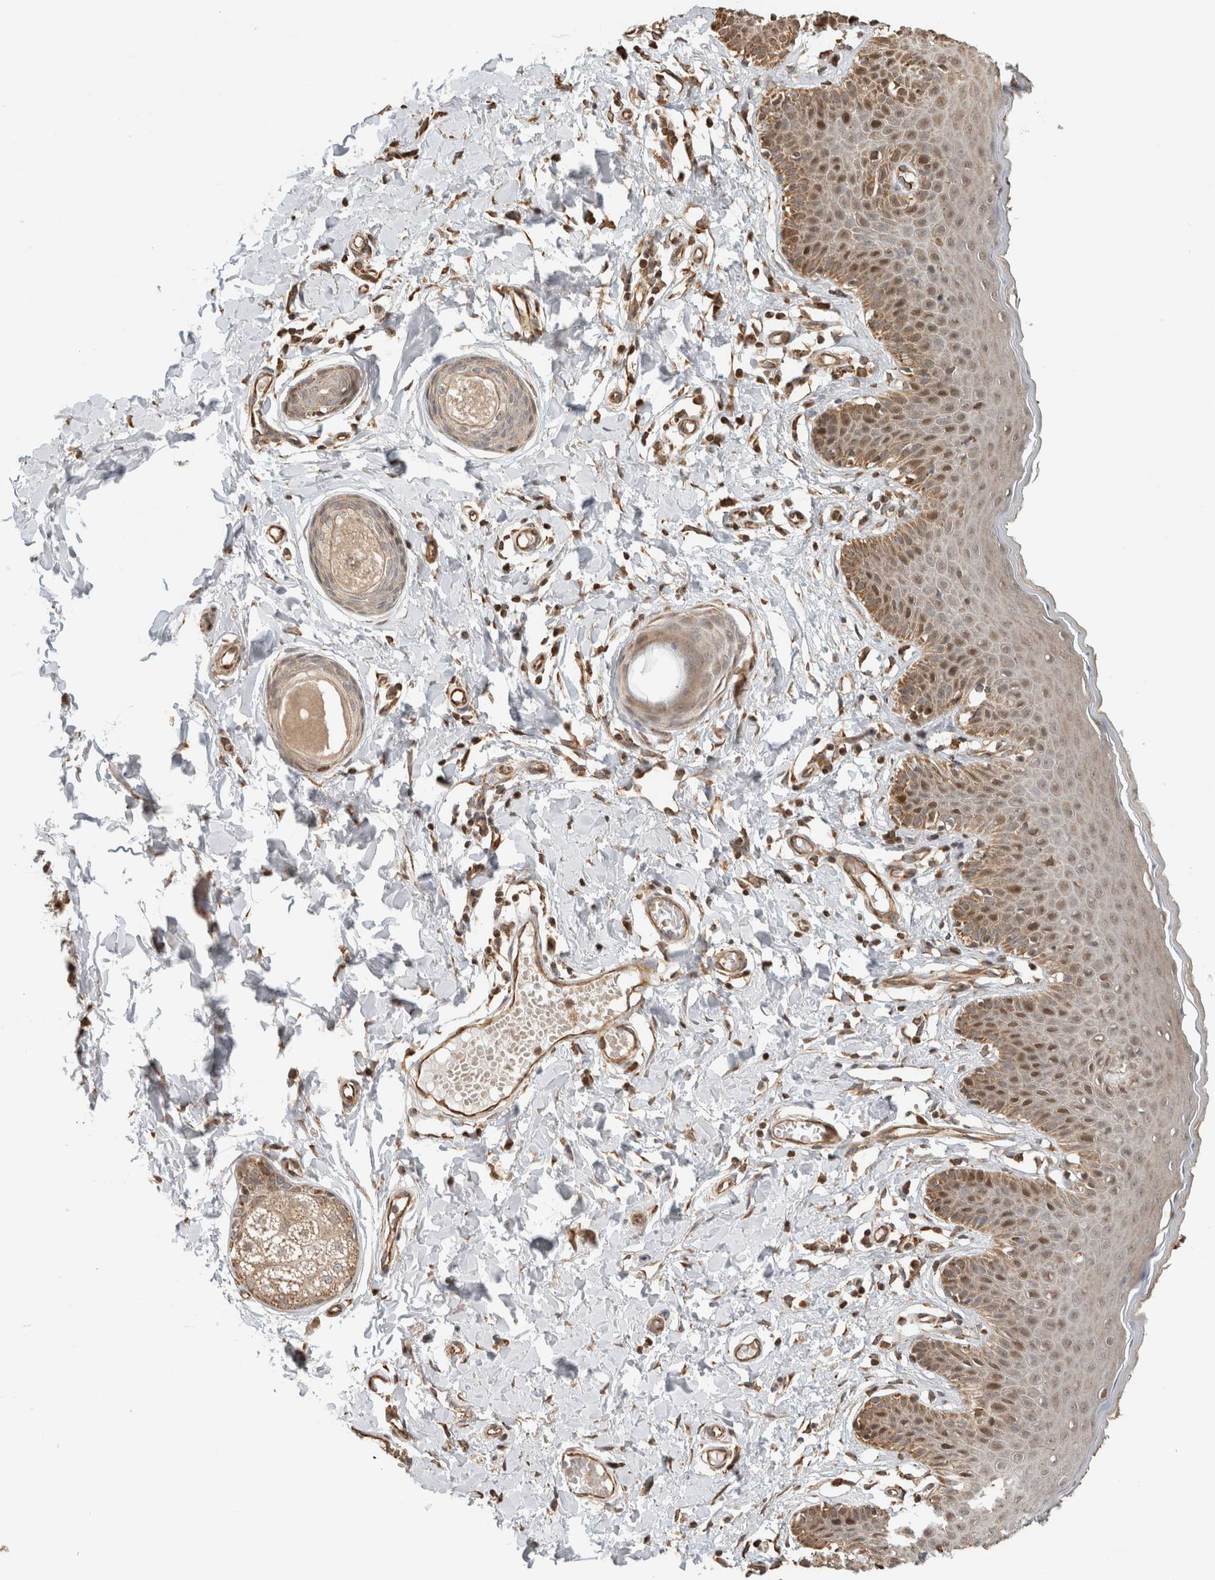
{"staining": {"intensity": "moderate", "quantity": "25%-75%", "location": "cytoplasmic/membranous,nuclear"}, "tissue": "skin", "cell_type": "Epidermal cells", "image_type": "normal", "snomed": [{"axis": "morphology", "description": "Normal tissue, NOS"}, {"axis": "topography", "description": "Vulva"}], "caption": "Skin stained with DAB immunohistochemistry (IHC) demonstrates medium levels of moderate cytoplasmic/membranous,nuclear positivity in about 25%-75% of epidermal cells. (brown staining indicates protein expression, while blue staining denotes nuclei).", "gene": "GINS4", "patient": {"sex": "female", "age": 66}}